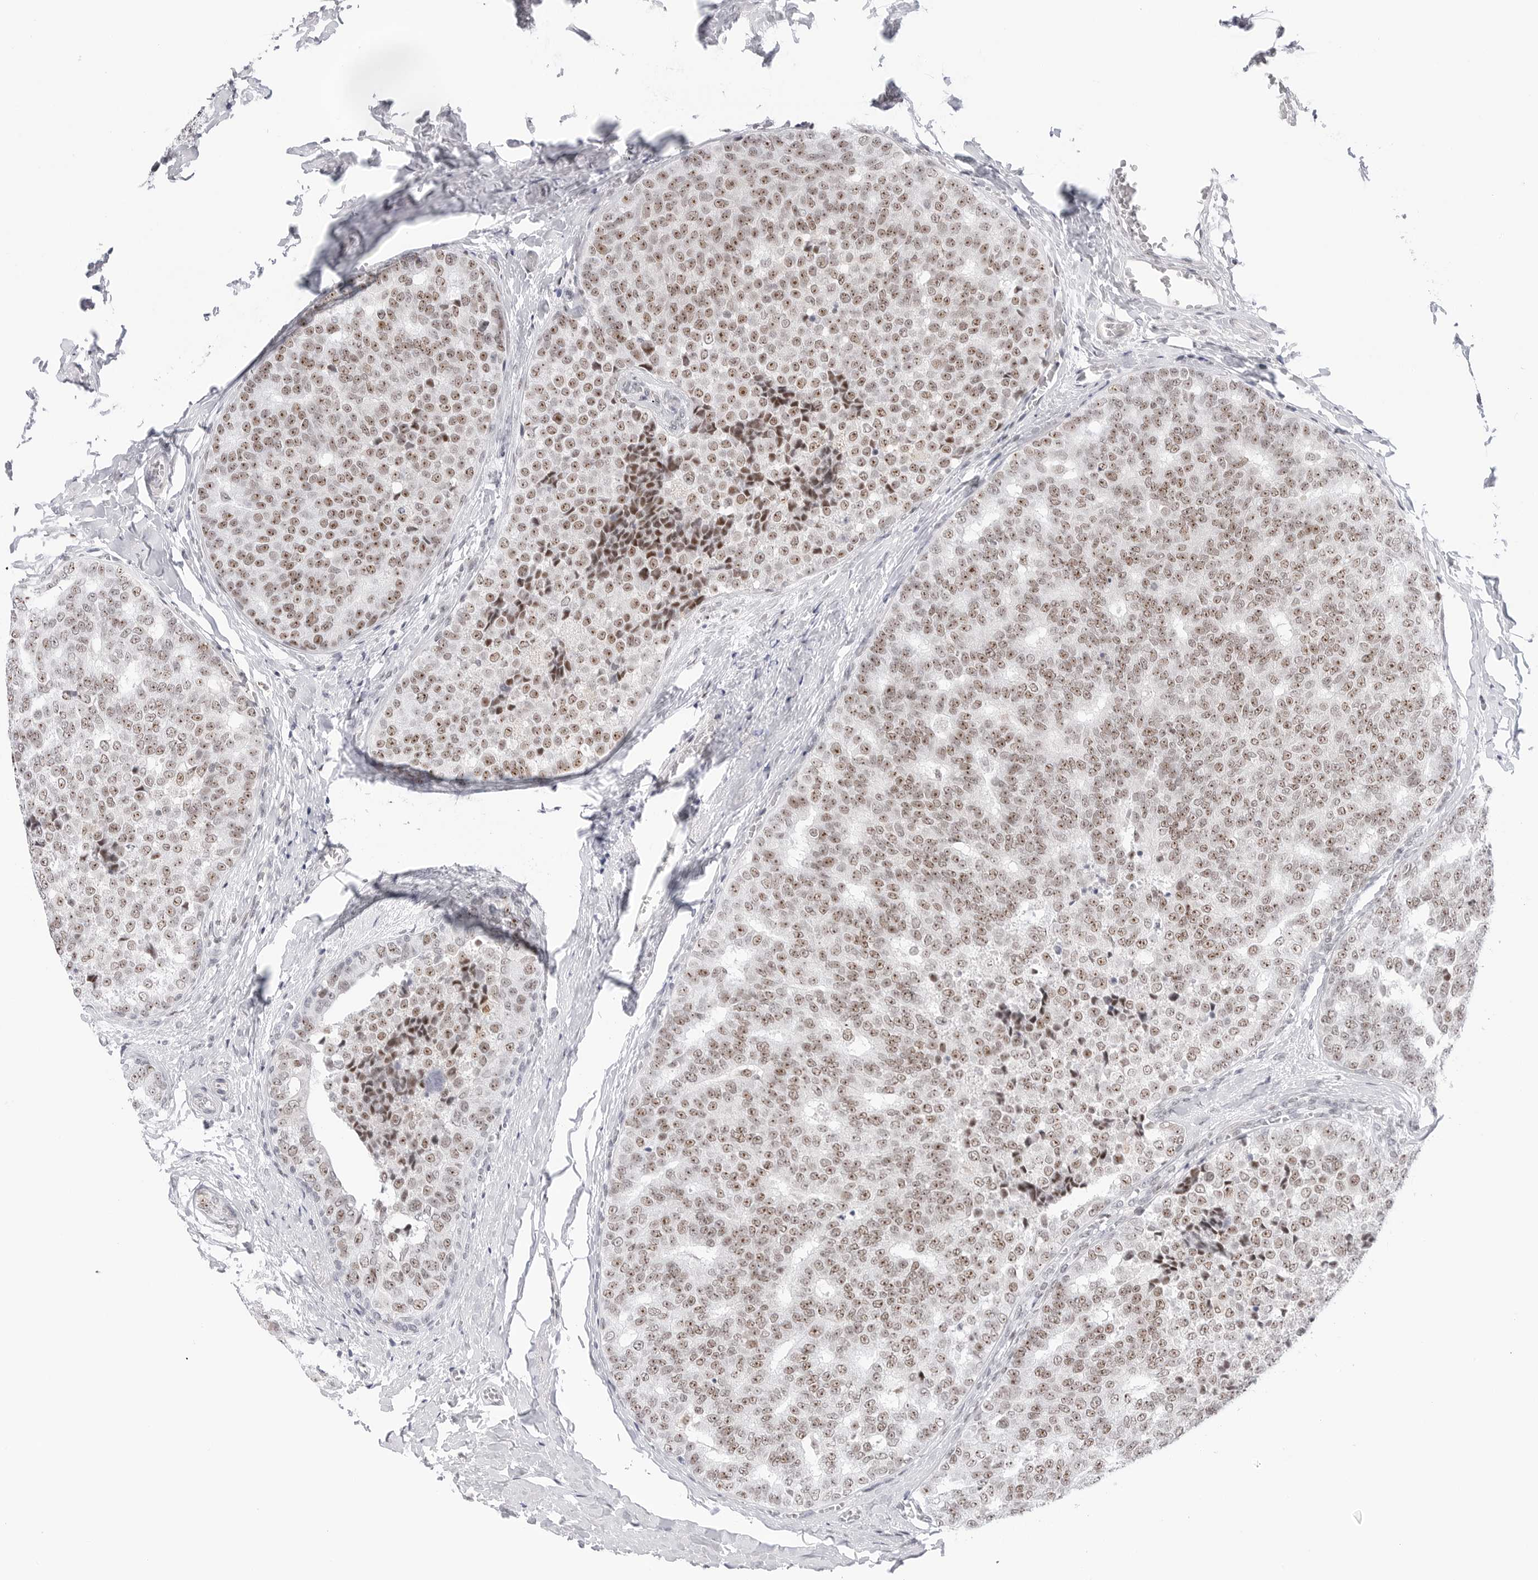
{"staining": {"intensity": "moderate", "quantity": ">75%", "location": "nuclear"}, "tissue": "breast cancer", "cell_type": "Tumor cells", "image_type": "cancer", "snomed": [{"axis": "morphology", "description": "Normal tissue, NOS"}, {"axis": "morphology", "description": "Duct carcinoma"}, {"axis": "topography", "description": "Breast"}], "caption": "An immunohistochemistry image of tumor tissue is shown. Protein staining in brown shows moderate nuclear positivity in breast infiltrating ductal carcinoma within tumor cells. (Stains: DAB in brown, nuclei in blue, Microscopy: brightfield microscopy at high magnification).", "gene": "C1orf162", "patient": {"sex": "female", "age": 43}}